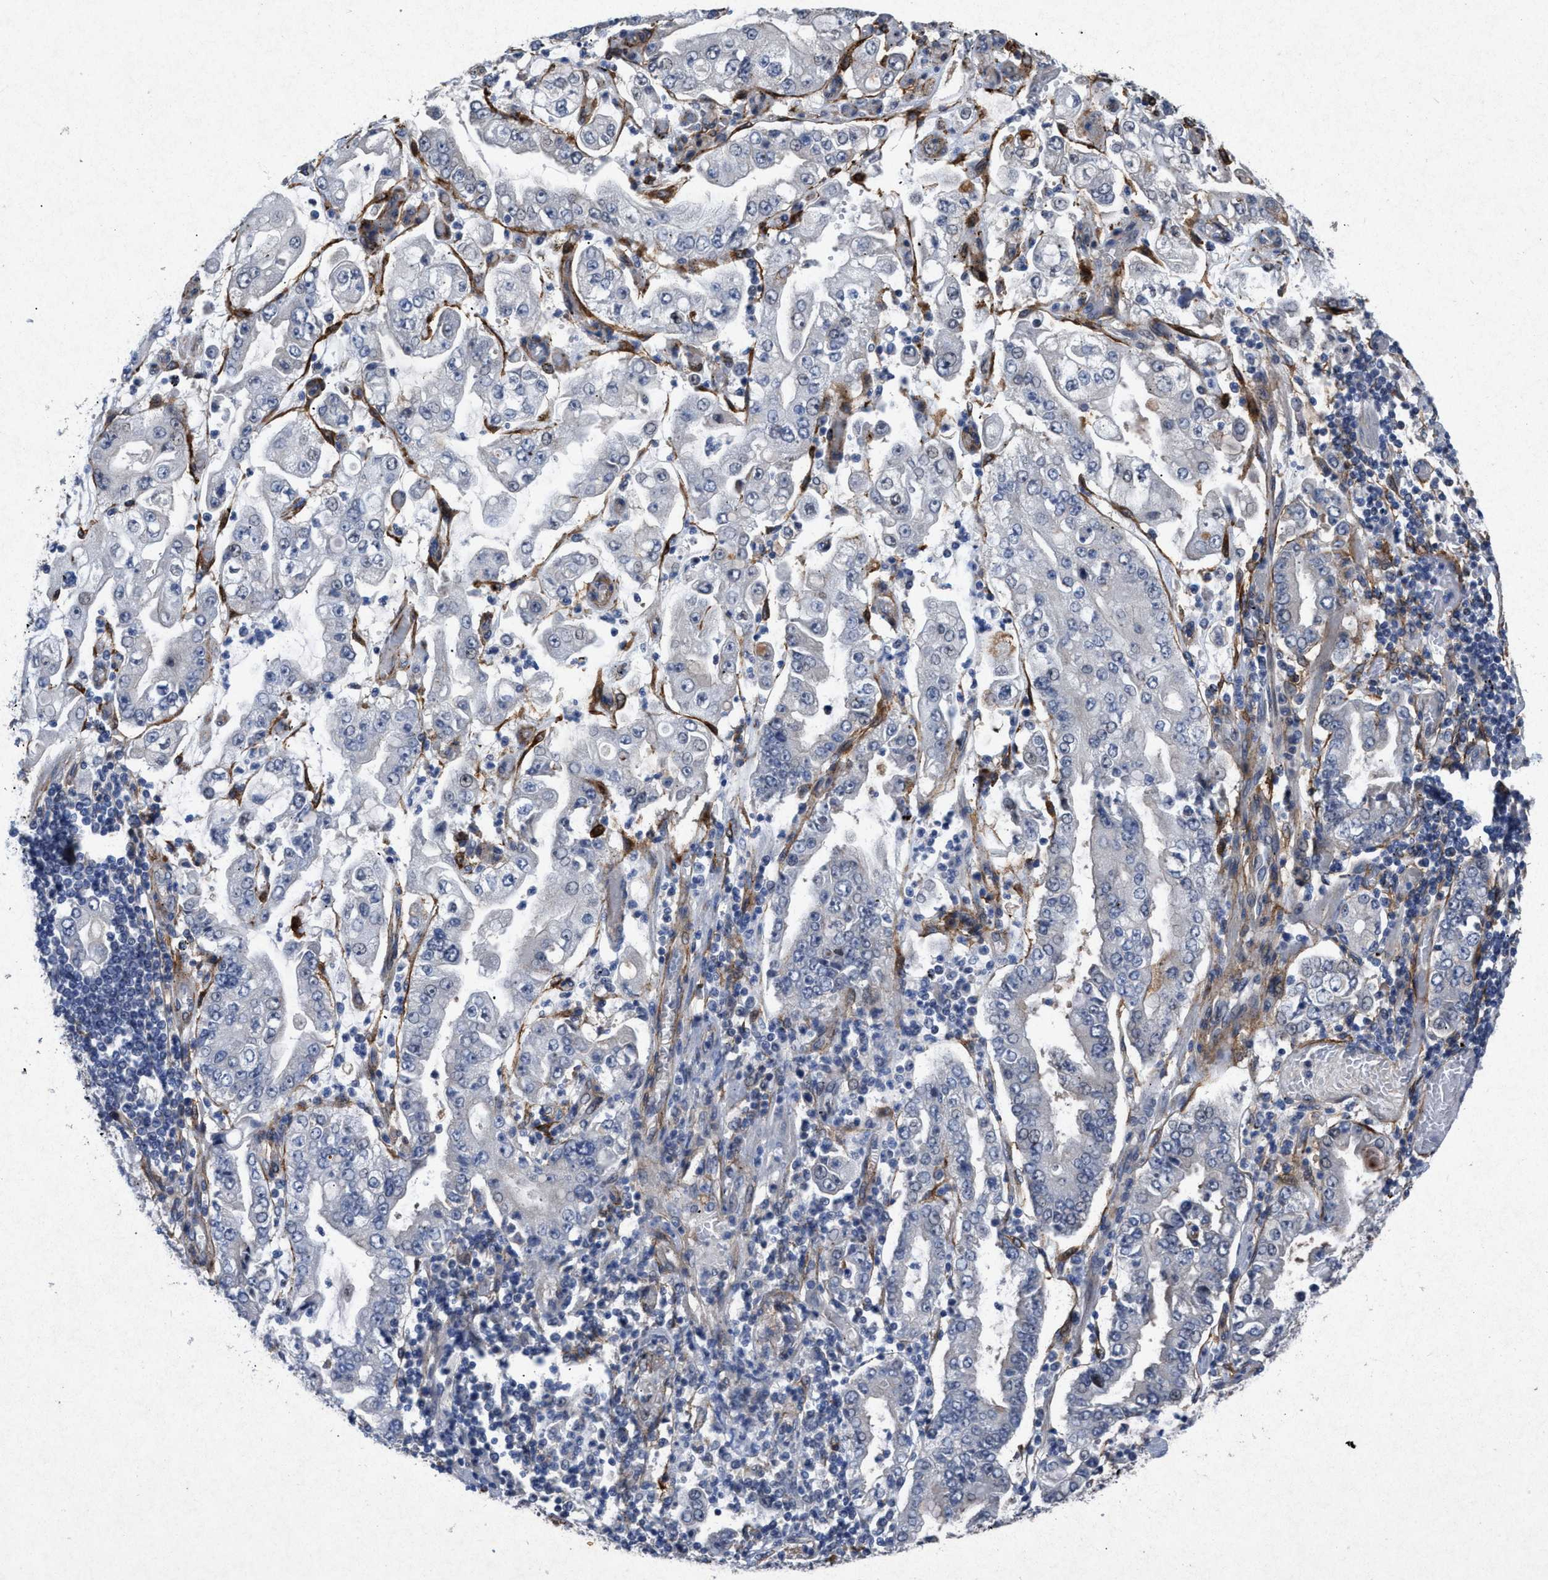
{"staining": {"intensity": "negative", "quantity": "none", "location": "none"}, "tissue": "stomach cancer", "cell_type": "Tumor cells", "image_type": "cancer", "snomed": [{"axis": "morphology", "description": "Adenocarcinoma, NOS"}, {"axis": "topography", "description": "Stomach"}], "caption": "Tumor cells are negative for brown protein staining in stomach adenocarcinoma.", "gene": "PDGFRA", "patient": {"sex": "male", "age": 76}}